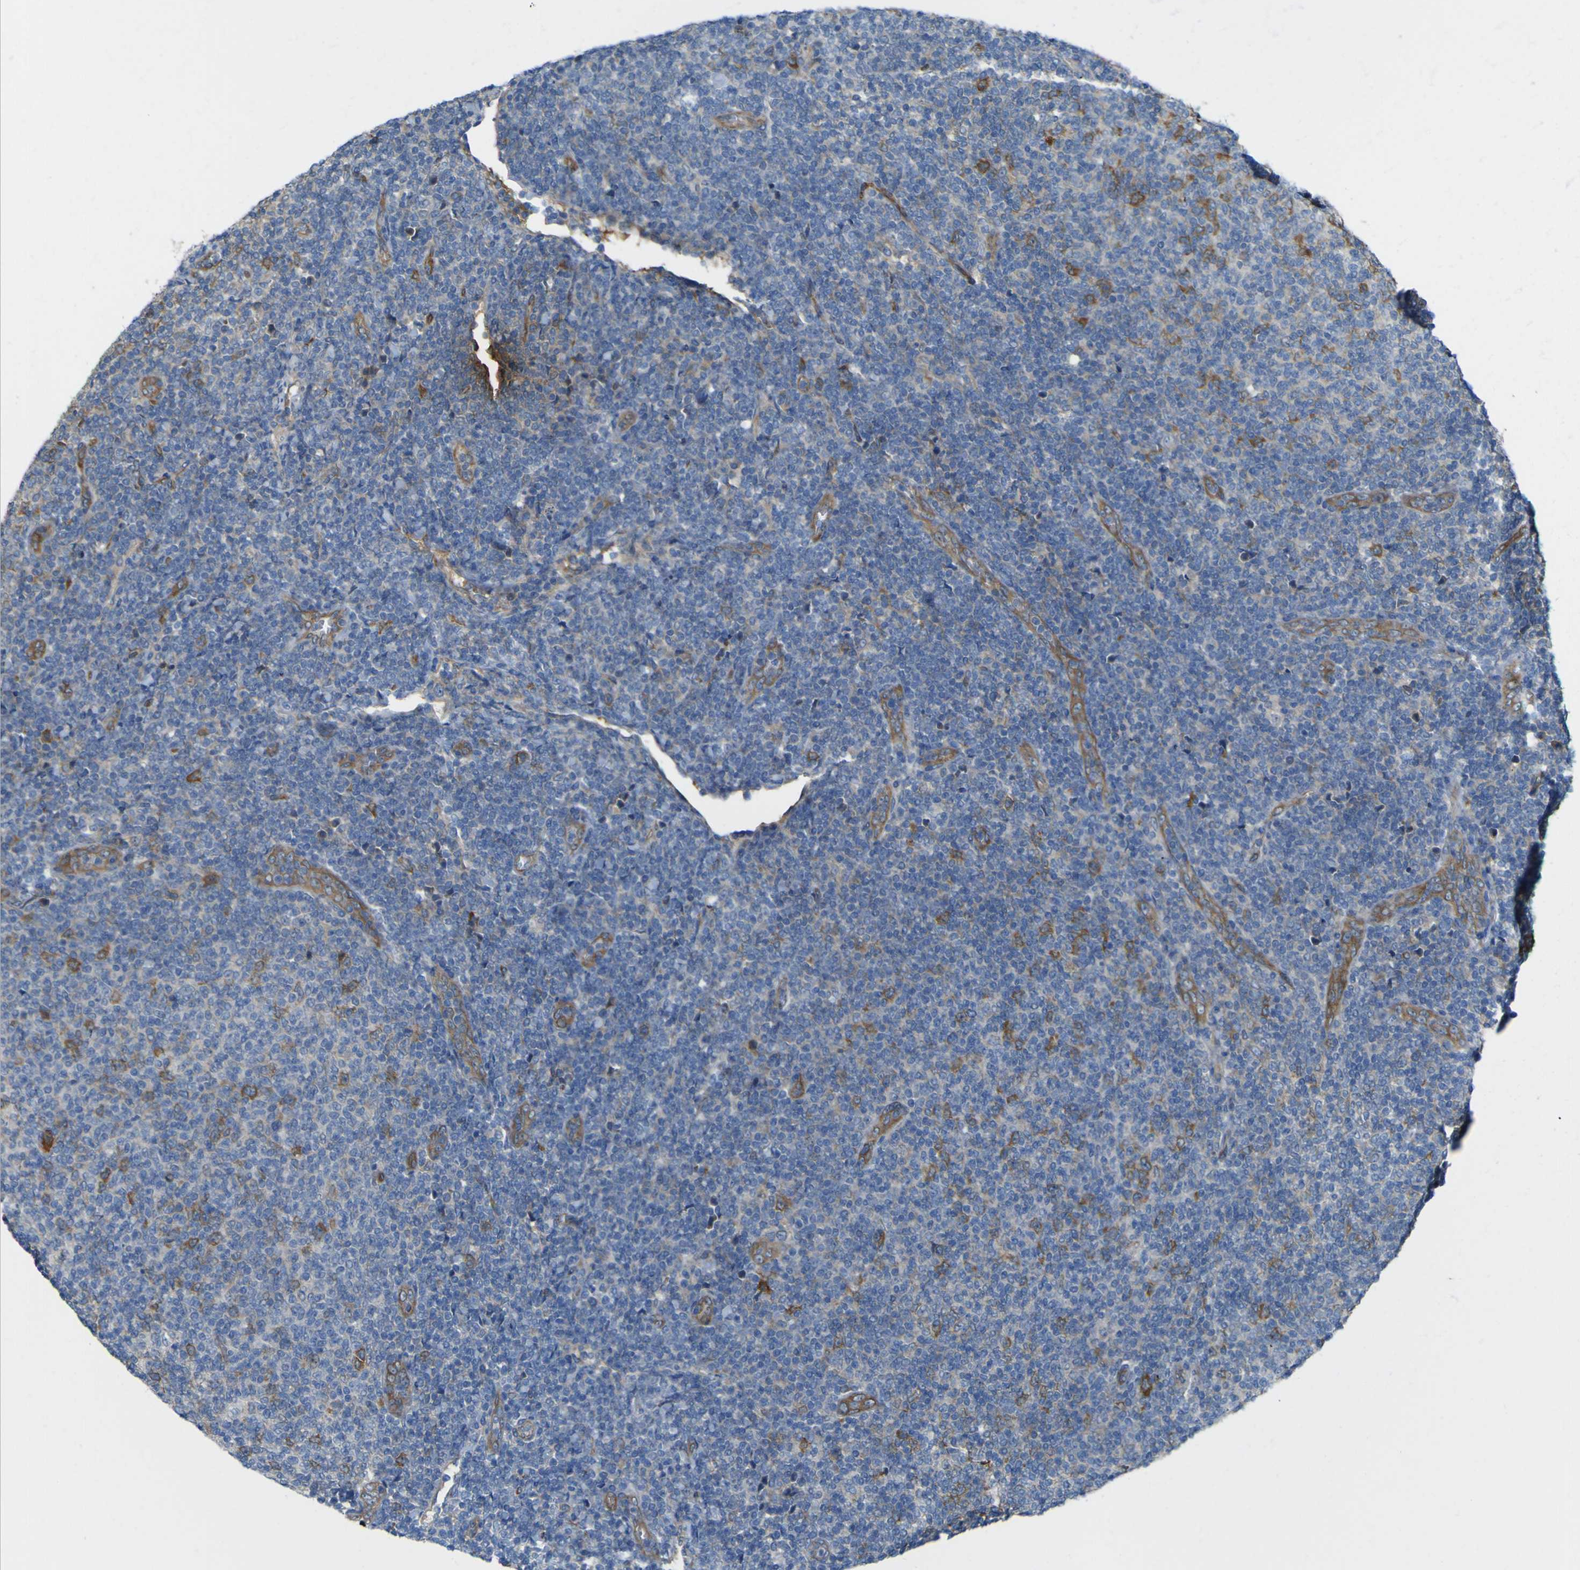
{"staining": {"intensity": "moderate", "quantity": "<25%", "location": "cytoplasmic/membranous"}, "tissue": "lymphoma", "cell_type": "Tumor cells", "image_type": "cancer", "snomed": [{"axis": "morphology", "description": "Malignant lymphoma, non-Hodgkin's type, Low grade"}, {"axis": "topography", "description": "Lymph node"}], "caption": "An image of human lymphoma stained for a protein reveals moderate cytoplasmic/membranous brown staining in tumor cells.", "gene": "JPH1", "patient": {"sex": "male", "age": 66}}